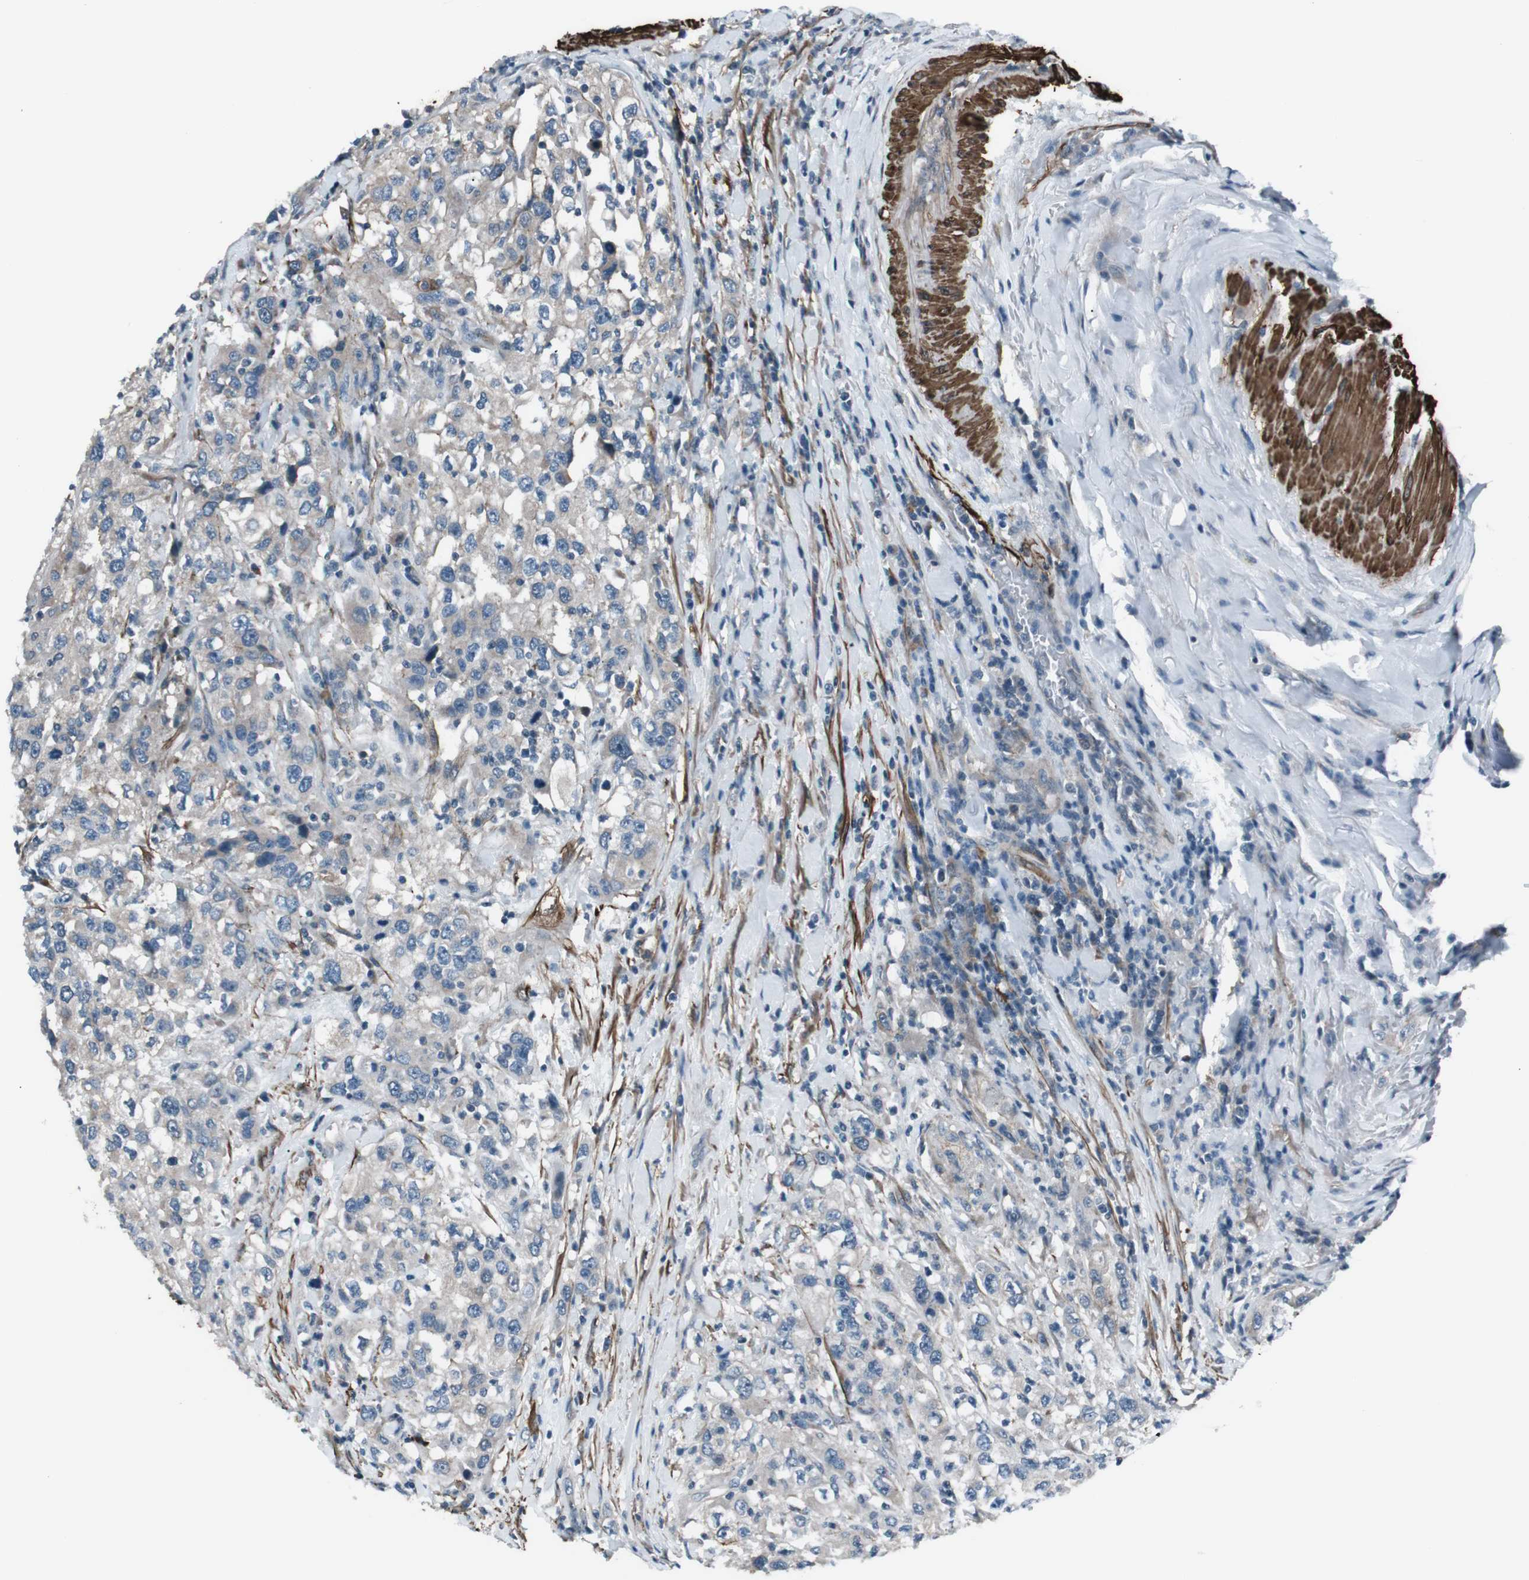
{"staining": {"intensity": "negative", "quantity": "none", "location": "none"}, "tissue": "urothelial cancer", "cell_type": "Tumor cells", "image_type": "cancer", "snomed": [{"axis": "morphology", "description": "Urothelial carcinoma, High grade"}, {"axis": "topography", "description": "Urinary bladder"}], "caption": "This histopathology image is of urothelial carcinoma (high-grade) stained with immunohistochemistry to label a protein in brown with the nuclei are counter-stained blue. There is no expression in tumor cells. (DAB (3,3'-diaminobenzidine) immunohistochemistry visualized using brightfield microscopy, high magnification).", "gene": "PDLIM5", "patient": {"sex": "female", "age": 80}}